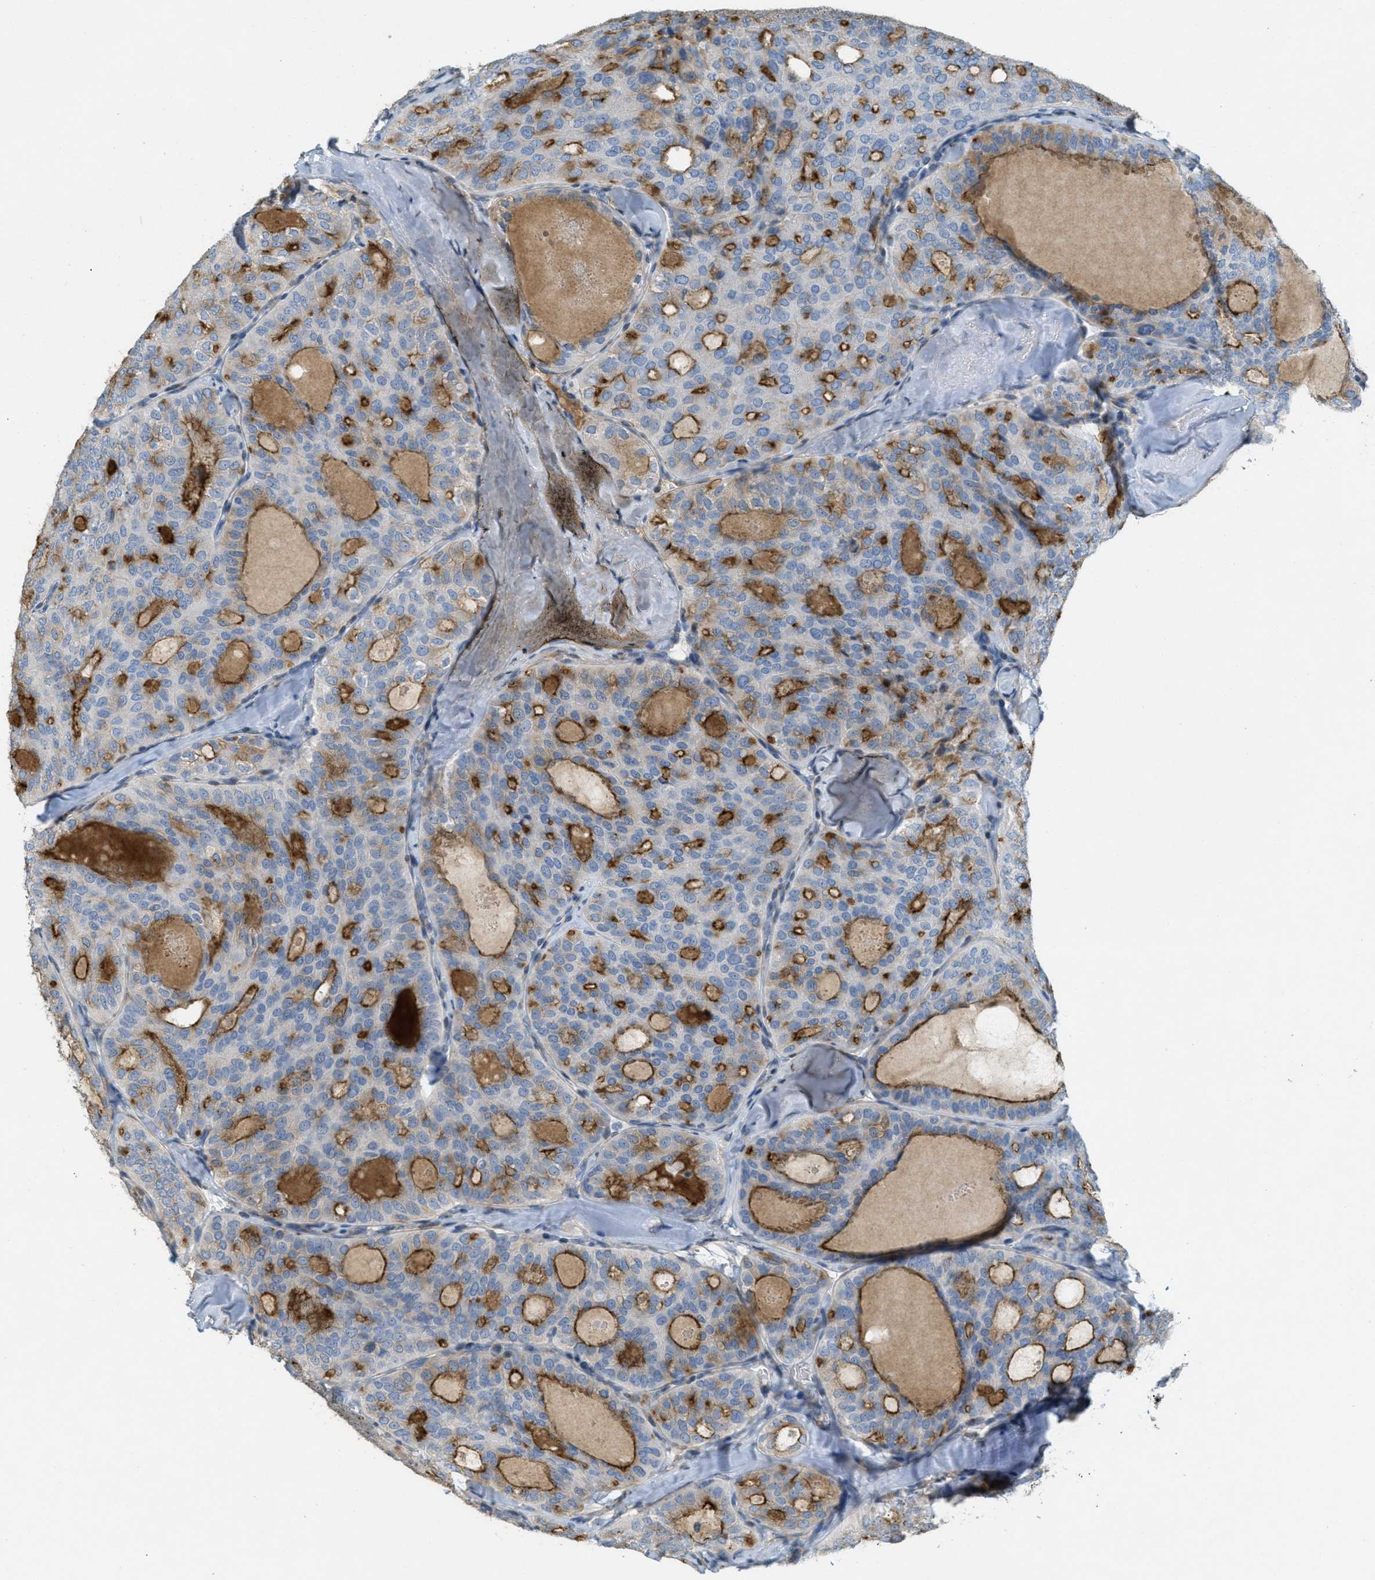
{"staining": {"intensity": "moderate", "quantity": "25%-75%", "location": "cytoplasmic/membranous"}, "tissue": "thyroid cancer", "cell_type": "Tumor cells", "image_type": "cancer", "snomed": [{"axis": "morphology", "description": "Follicular adenoma carcinoma, NOS"}, {"axis": "topography", "description": "Thyroid gland"}], "caption": "This micrograph shows immunohistochemistry (IHC) staining of human thyroid cancer (follicular adenoma carcinoma), with medium moderate cytoplasmic/membranous staining in about 25%-75% of tumor cells.", "gene": "ADCY5", "patient": {"sex": "male", "age": 75}}